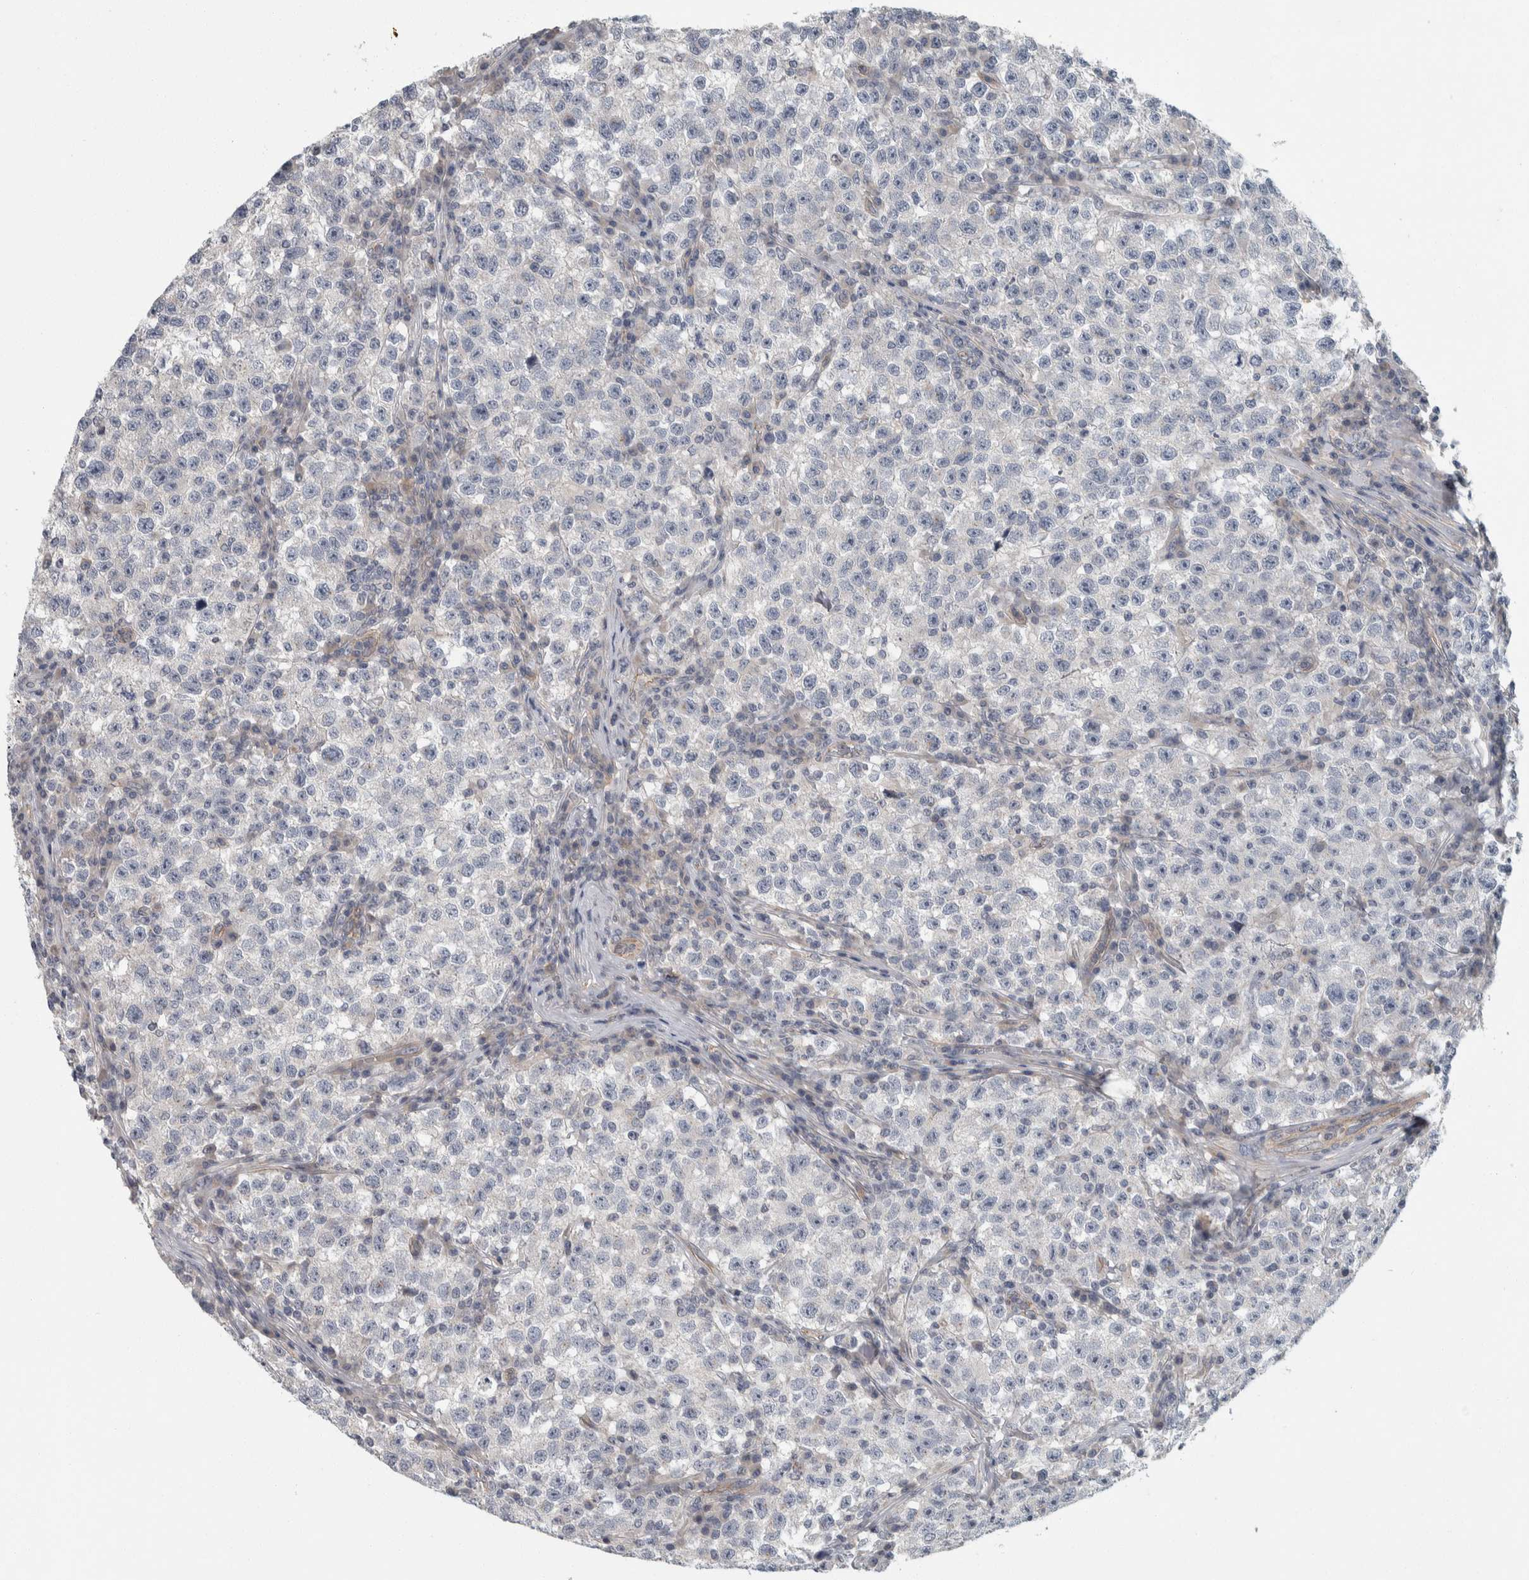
{"staining": {"intensity": "negative", "quantity": "none", "location": "none"}, "tissue": "testis cancer", "cell_type": "Tumor cells", "image_type": "cancer", "snomed": [{"axis": "morphology", "description": "Seminoma, NOS"}, {"axis": "topography", "description": "Testis"}], "caption": "Testis cancer was stained to show a protein in brown. There is no significant staining in tumor cells.", "gene": "KCNJ3", "patient": {"sex": "male", "age": 22}}